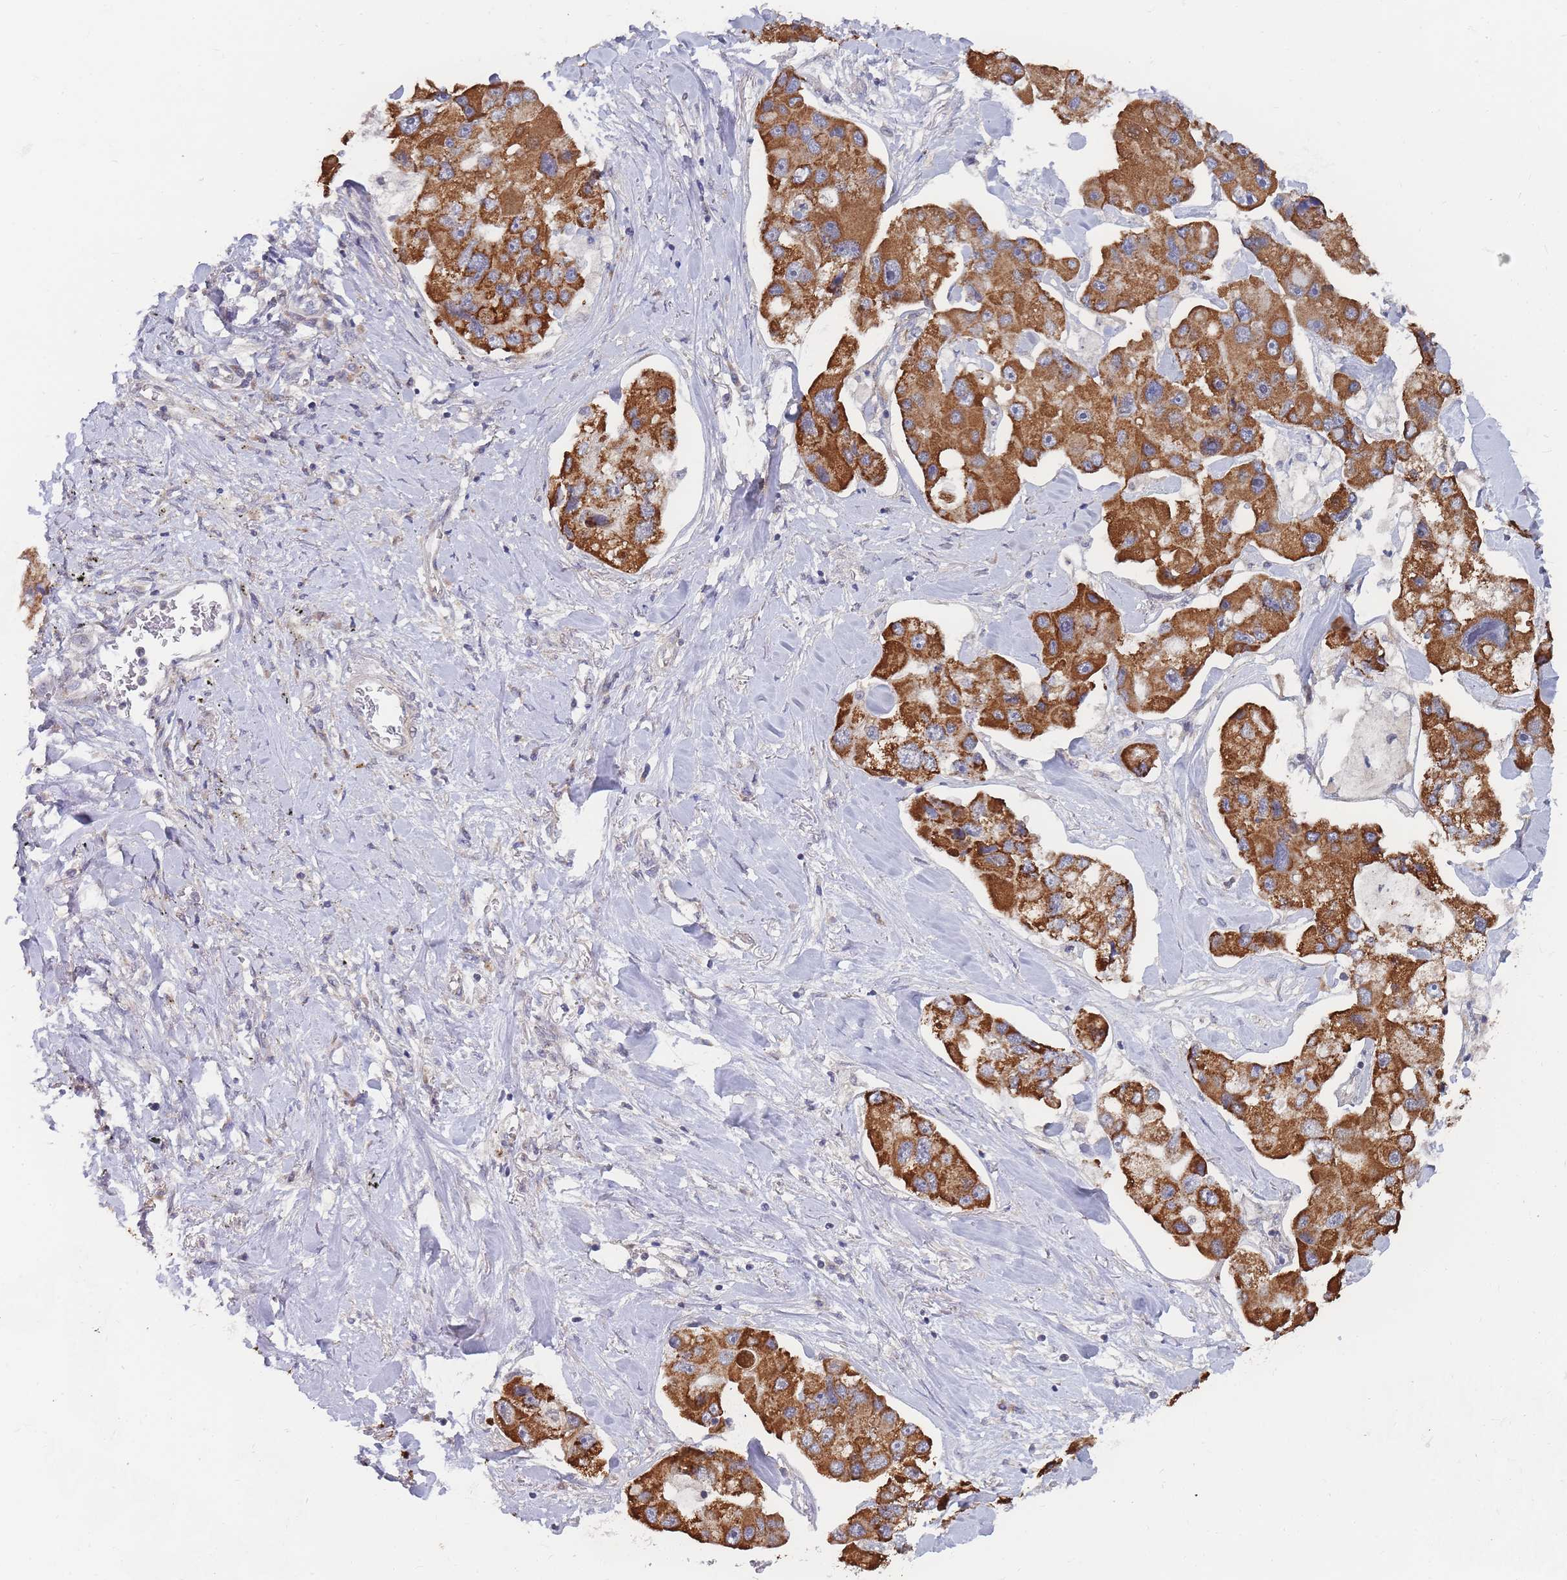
{"staining": {"intensity": "strong", "quantity": ">75%", "location": "cytoplasmic/membranous"}, "tissue": "lung cancer", "cell_type": "Tumor cells", "image_type": "cancer", "snomed": [{"axis": "morphology", "description": "Adenocarcinoma, NOS"}, {"axis": "topography", "description": "Lung"}], "caption": "Immunohistochemistry (DAB (3,3'-diaminobenzidine)) staining of human adenocarcinoma (lung) displays strong cytoplasmic/membranous protein expression in approximately >75% of tumor cells.", "gene": "SLC35F5", "patient": {"sex": "female", "age": 54}}